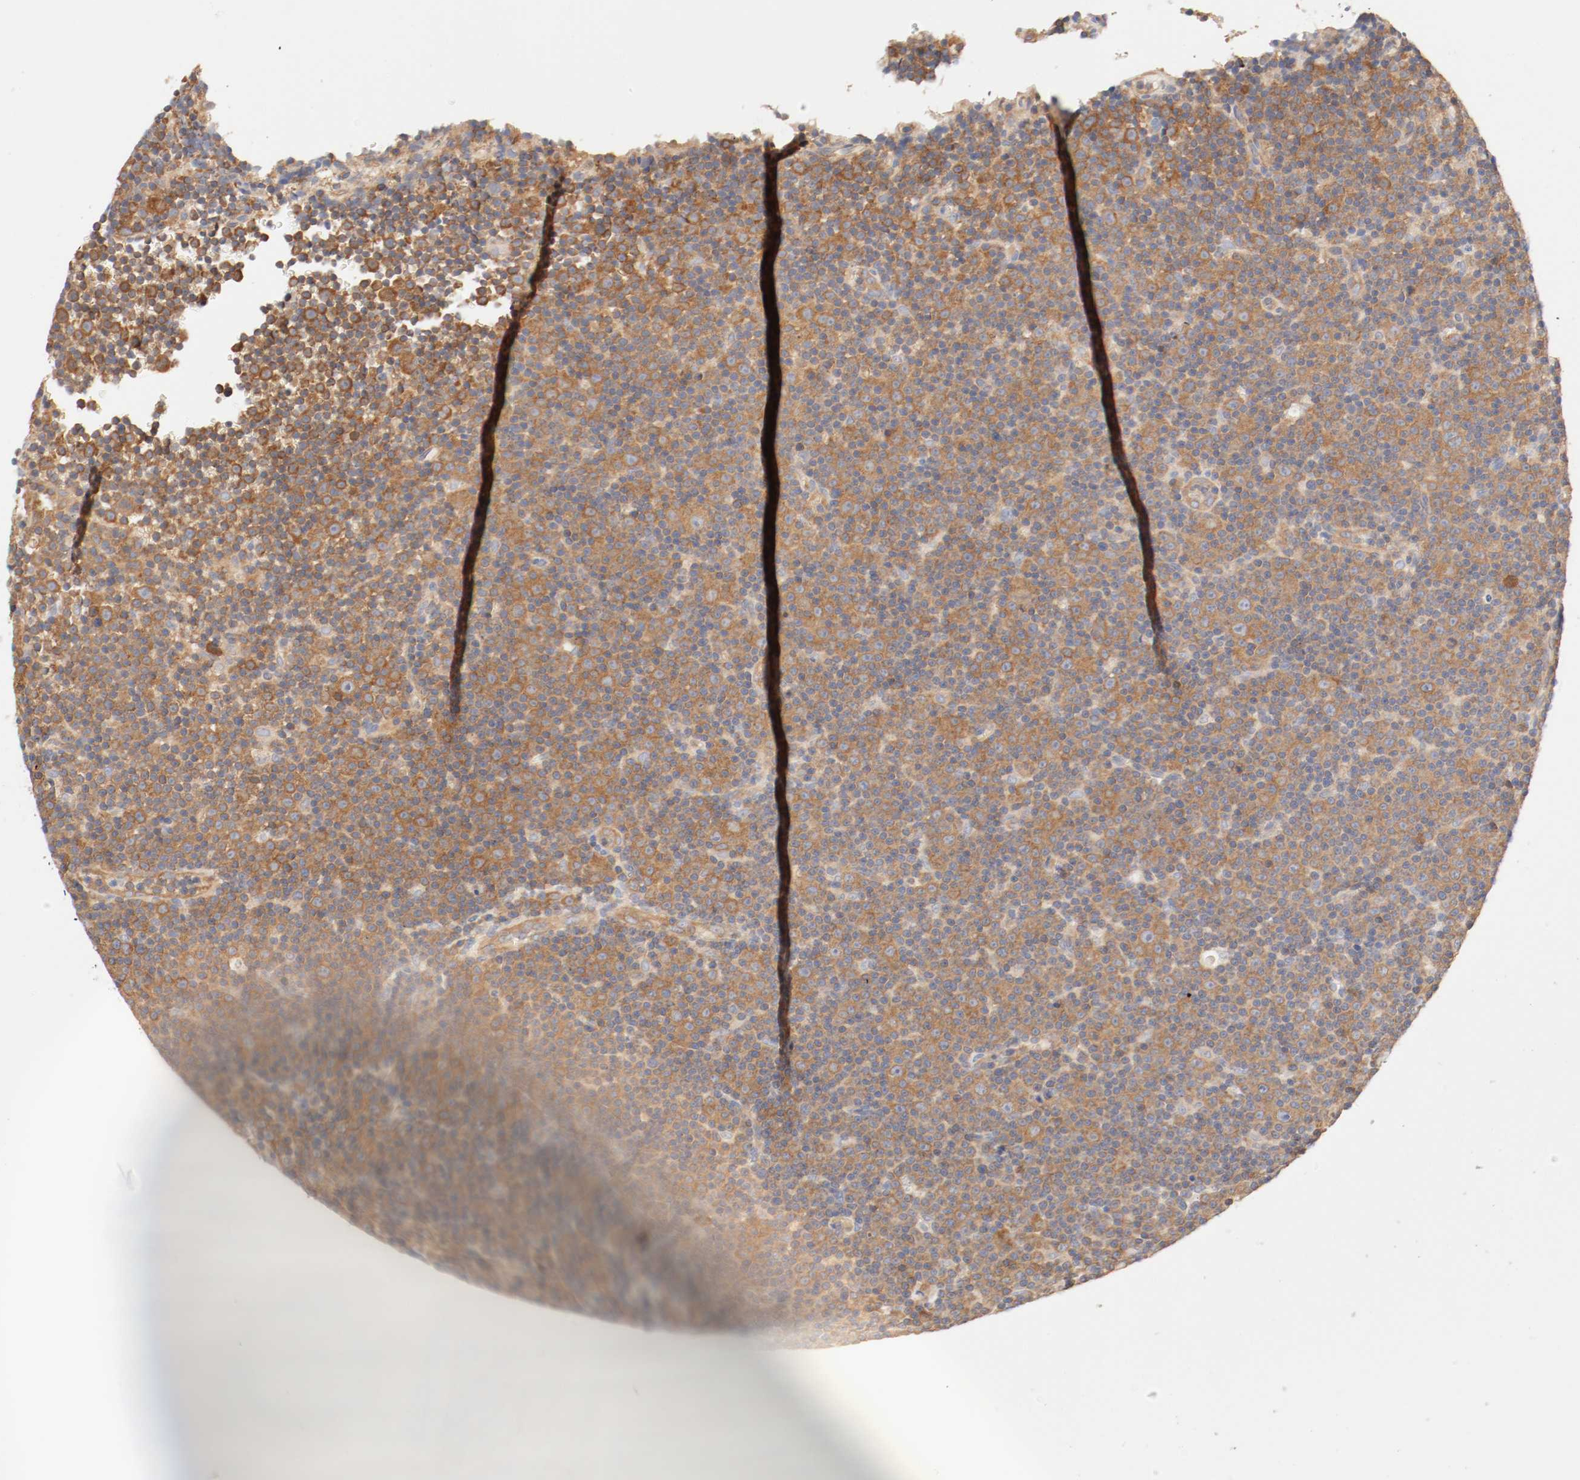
{"staining": {"intensity": "moderate", "quantity": ">75%", "location": "cytoplasmic/membranous"}, "tissue": "lymphoma", "cell_type": "Tumor cells", "image_type": "cancer", "snomed": [{"axis": "morphology", "description": "Malignant lymphoma, non-Hodgkin's type, Low grade"}, {"axis": "topography", "description": "Lymph node"}], "caption": "The immunohistochemical stain shows moderate cytoplasmic/membranous staining in tumor cells of malignant lymphoma, non-Hodgkin's type (low-grade) tissue.", "gene": "GIT1", "patient": {"sex": "female", "age": 67}}